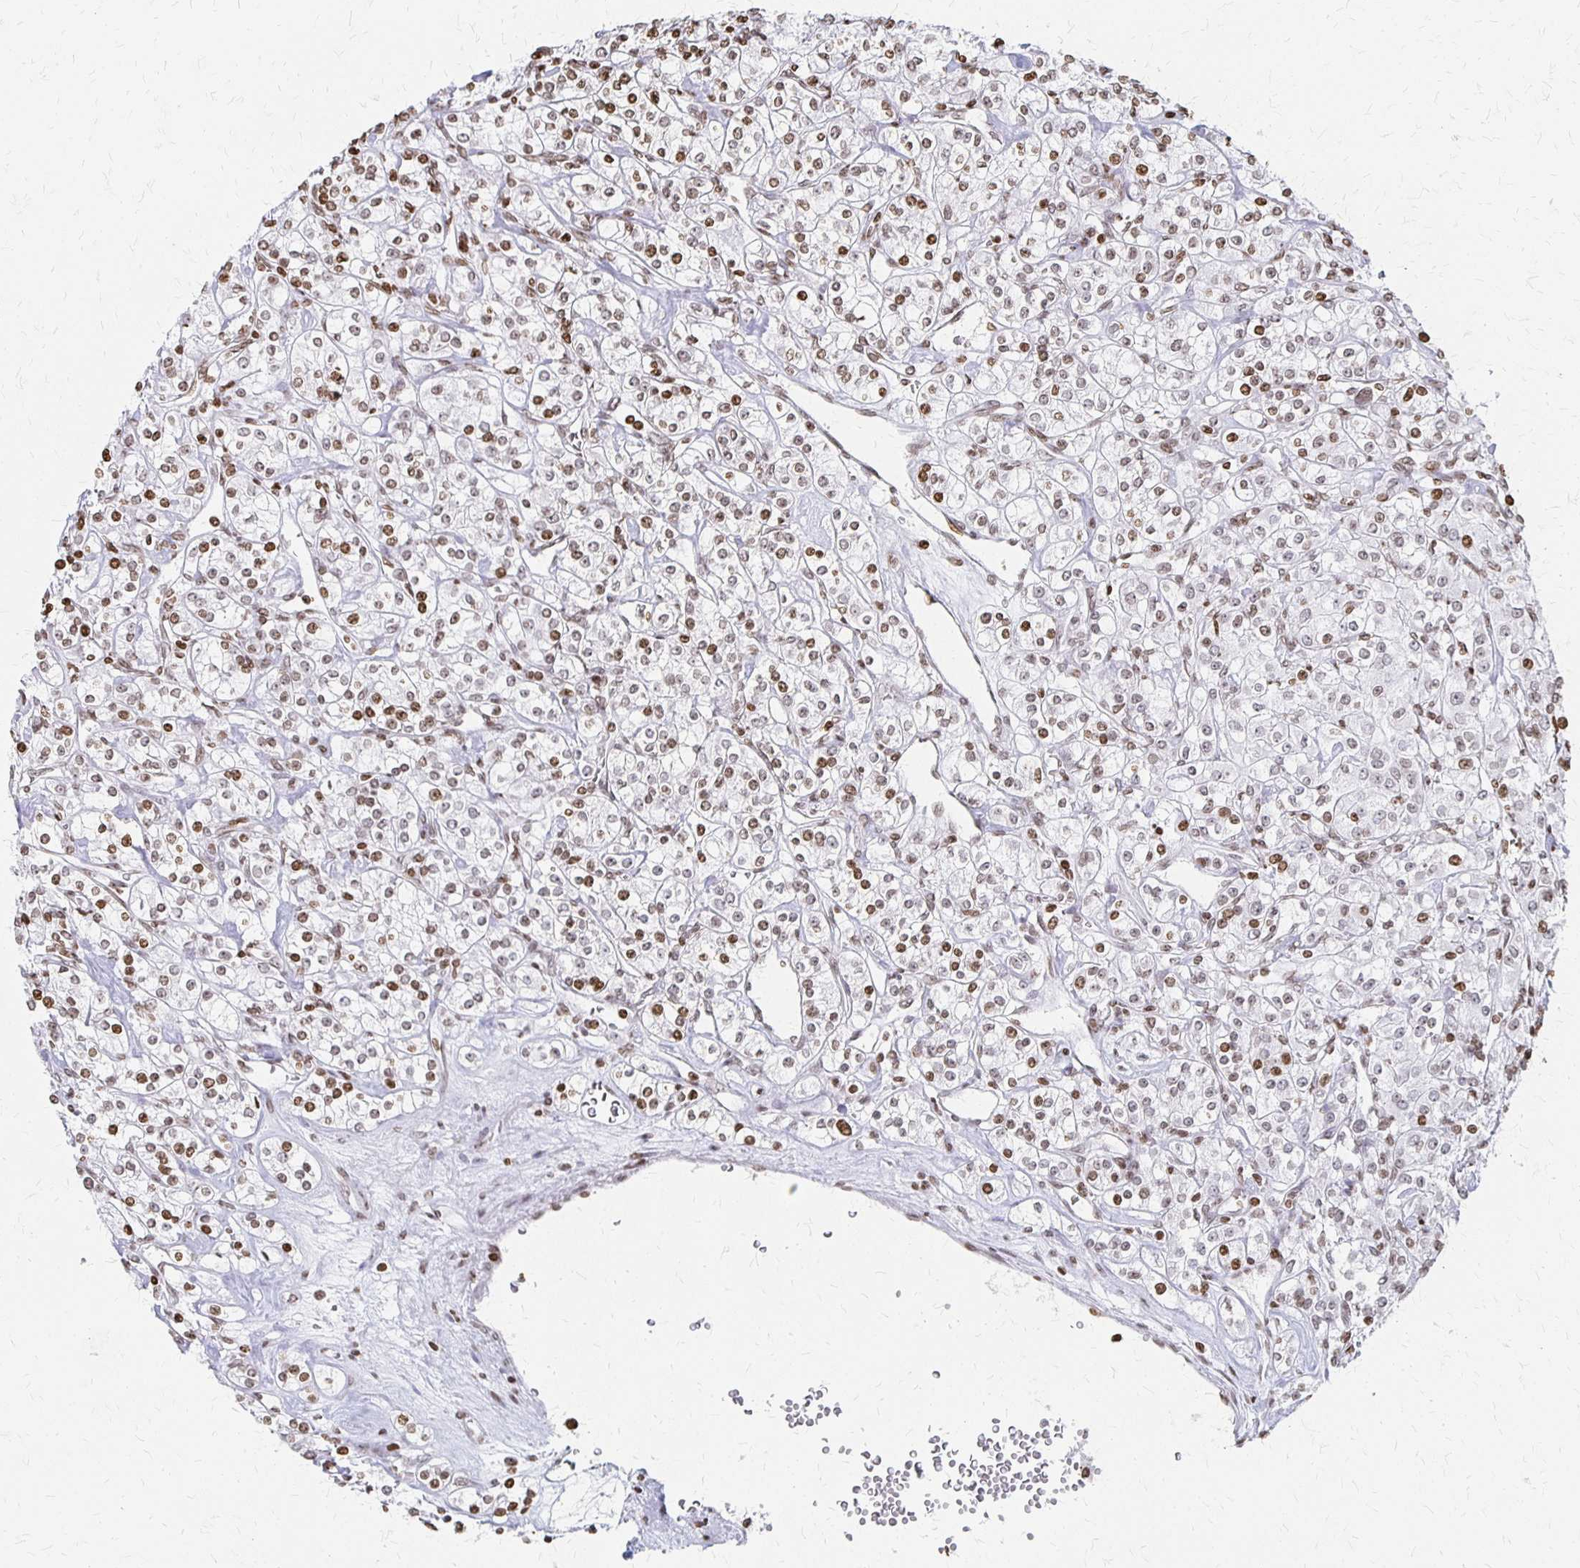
{"staining": {"intensity": "moderate", "quantity": ">75%", "location": "nuclear"}, "tissue": "renal cancer", "cell_type": "Tumor cells", "image_type": "cancer", "snomed": [{"axis": "morphology", "description": "Adenocarcinoma, NOS"}, {"axis": "topography", "description": "Kidney"}], "caption": "High-power microscopy captured an immunohistochemistry photomicrograph of renal cancer, revealing moderate nuclear positivity in approximately >75% of tumor cells.", "gene": "ZNF280C", "patient": {"sex": "male", "age": 77}}